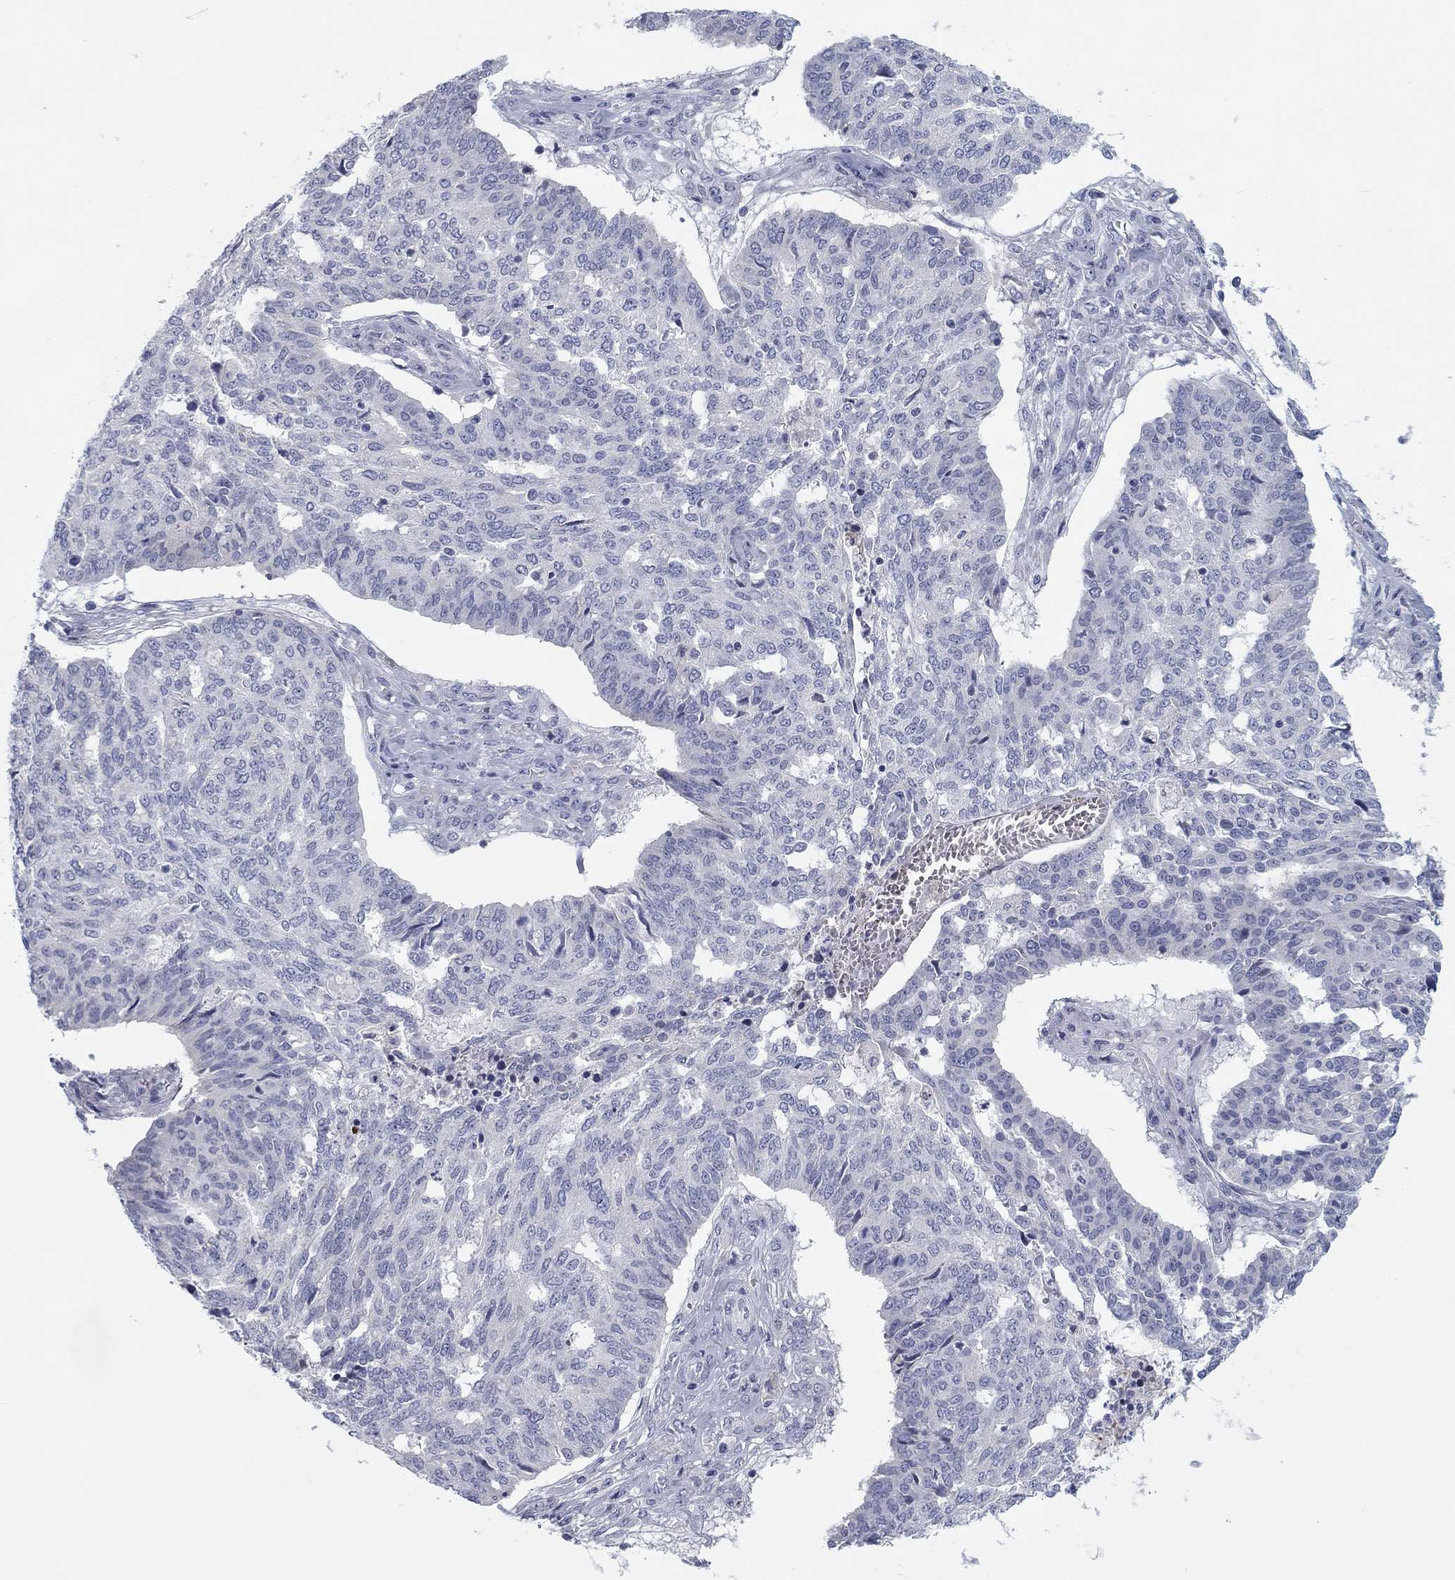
{"staining": {"intensity": "negative", "quantity": "none", "location": "none"}, "tissue": "ovarian cancer", "cell_type": "Tumor cells", "image_type": "cancer", "snomed": [{"axis": "morphology", "description": "Cystadenocarcinoma, serous, NOS"}, {"axis": "topography", "description": "Ovary"}], "caption": "DAB (3,3'-diaminobenzidine) immunohistochemical staining of human ovarian cancer (serous cystadenocarcinoma) reveals no significant expression in tumor cells.", "gene": "CALB1", "patient": {"sex": "female", "age": 67}}